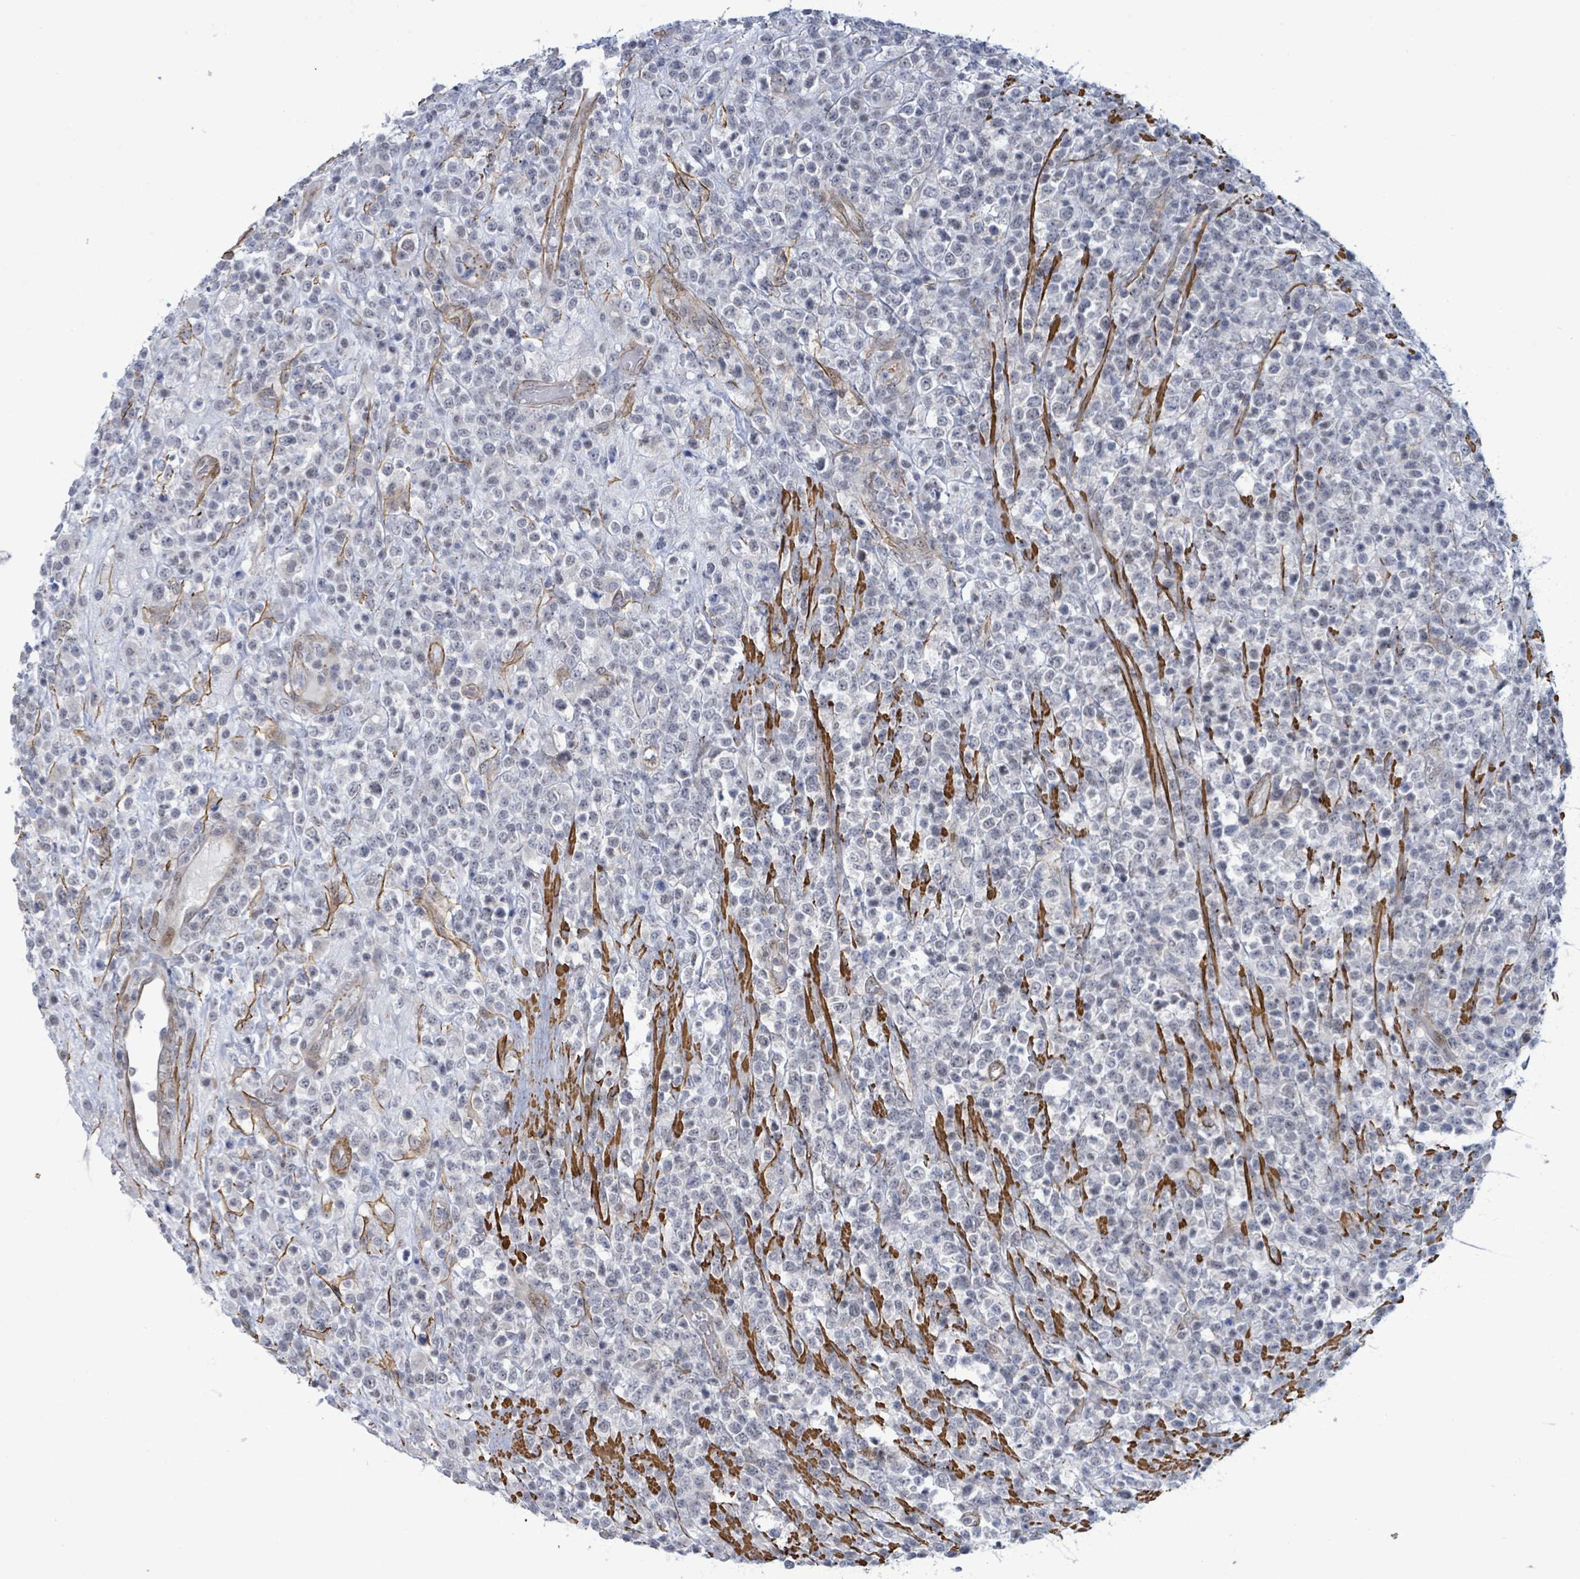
{"staining": {"intensity": "negative", "quantity": "none", "location": "none"}, "tissue": "lymphoma", "cell_type": "Tumor cells", "image_type": "cancer", "snomed": [{"axis": "morphology", "description": "Malignant lymphoma, non-Hodgkin's type, High grade"}, {"axis": "topography", "description": "Colon"}], "caption": "The micrograph shows no staining of tumor cells in lymphoma.", "gene": "DMRTC1B", "patient": {"sex": "female", "age": 53}}